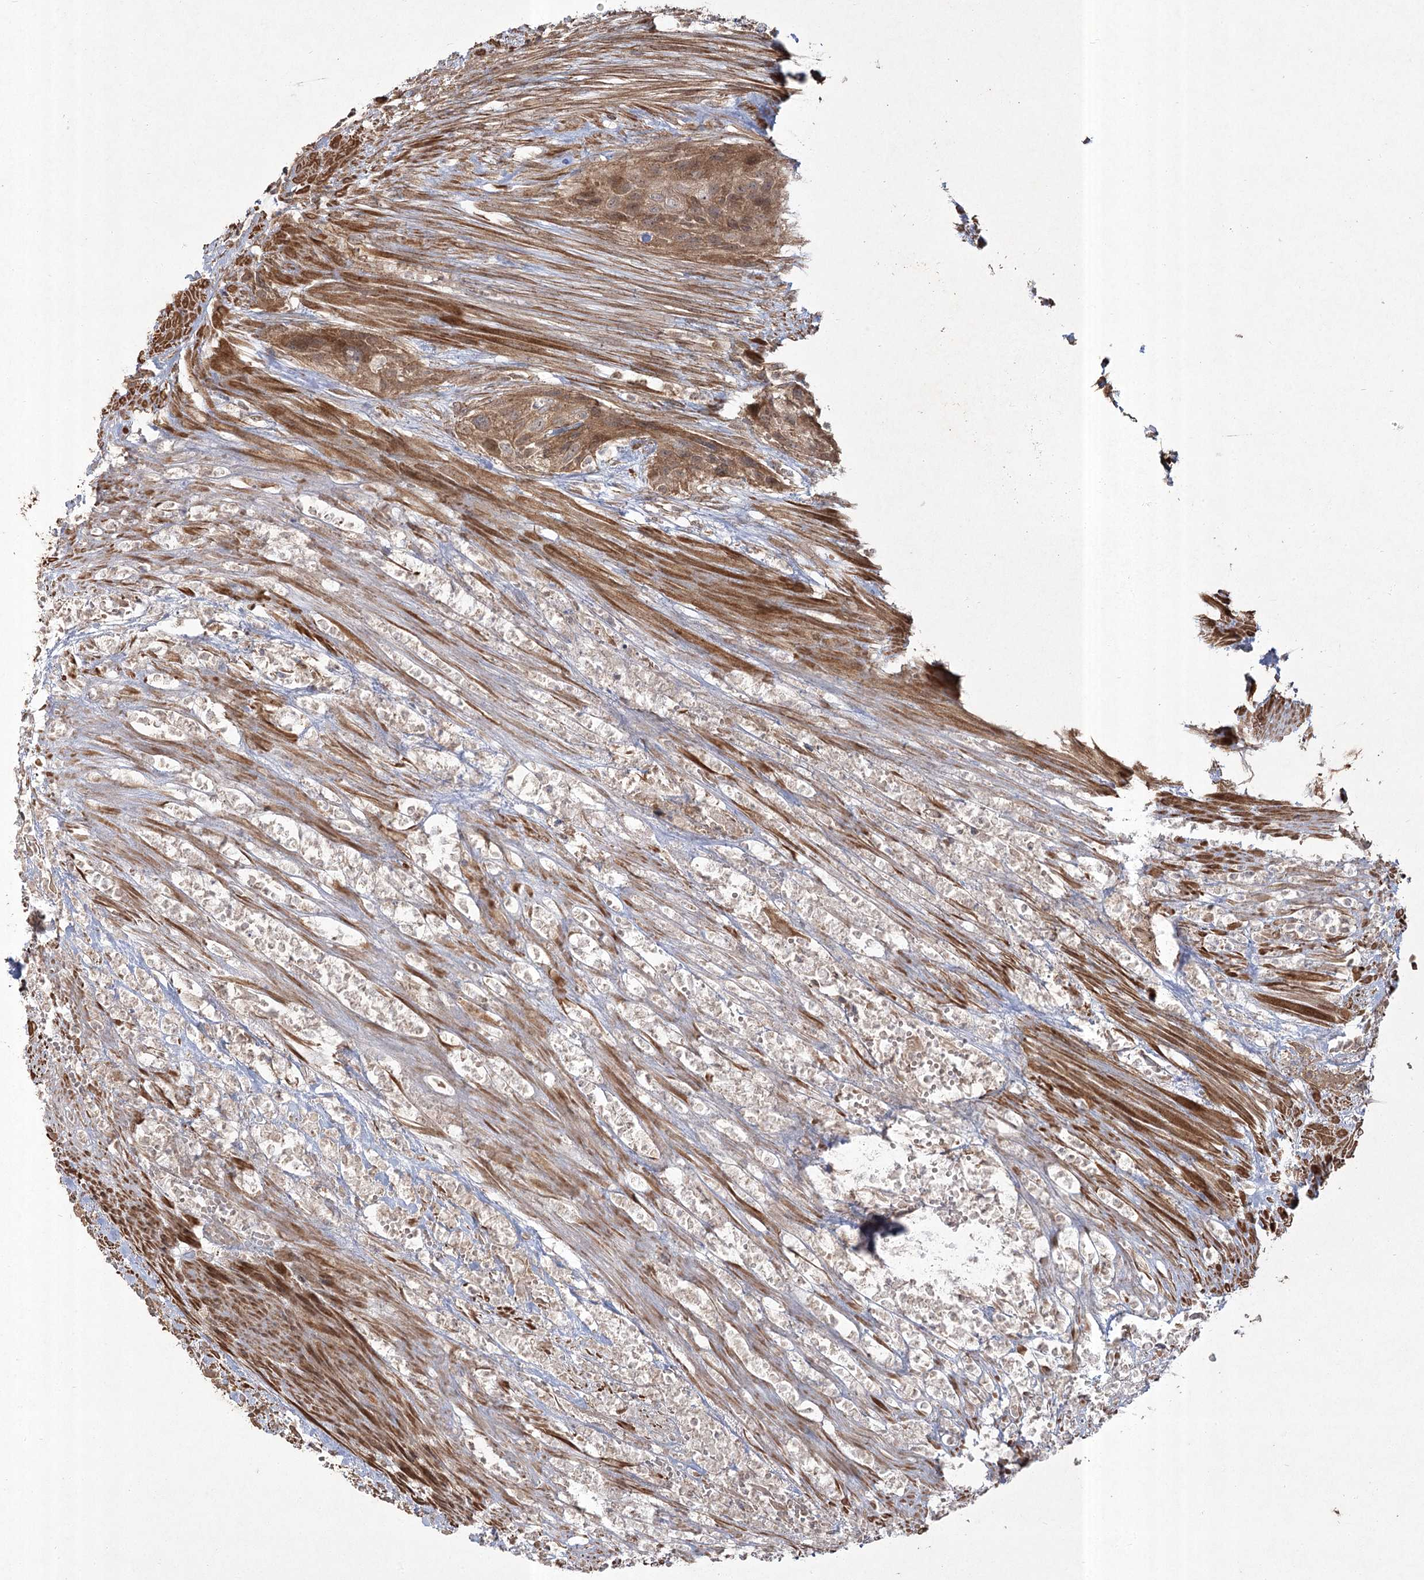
{"staining": {"intensity": "moderate", "quantity": ">75%", "location": "cytoplasmic/membranous"}, "tissue": "urothelial cancer", "cell_type": "Tumor cells", "image_type": "cancer", "snomed": [{"axis": "morphology", "description": "Urothelial carcinoma, High grade"}, {"axis": "topography", "description": "Urinary bladder"}], "caption": "Tumor cells demonstrate medium levels of moderate cytoplasmic/membranous staining in approximately >75% of cells in human high-grade urothelial carcinoma.", "gene": "CPLANE1", "patient": {"sex": "male", "age": 35}}